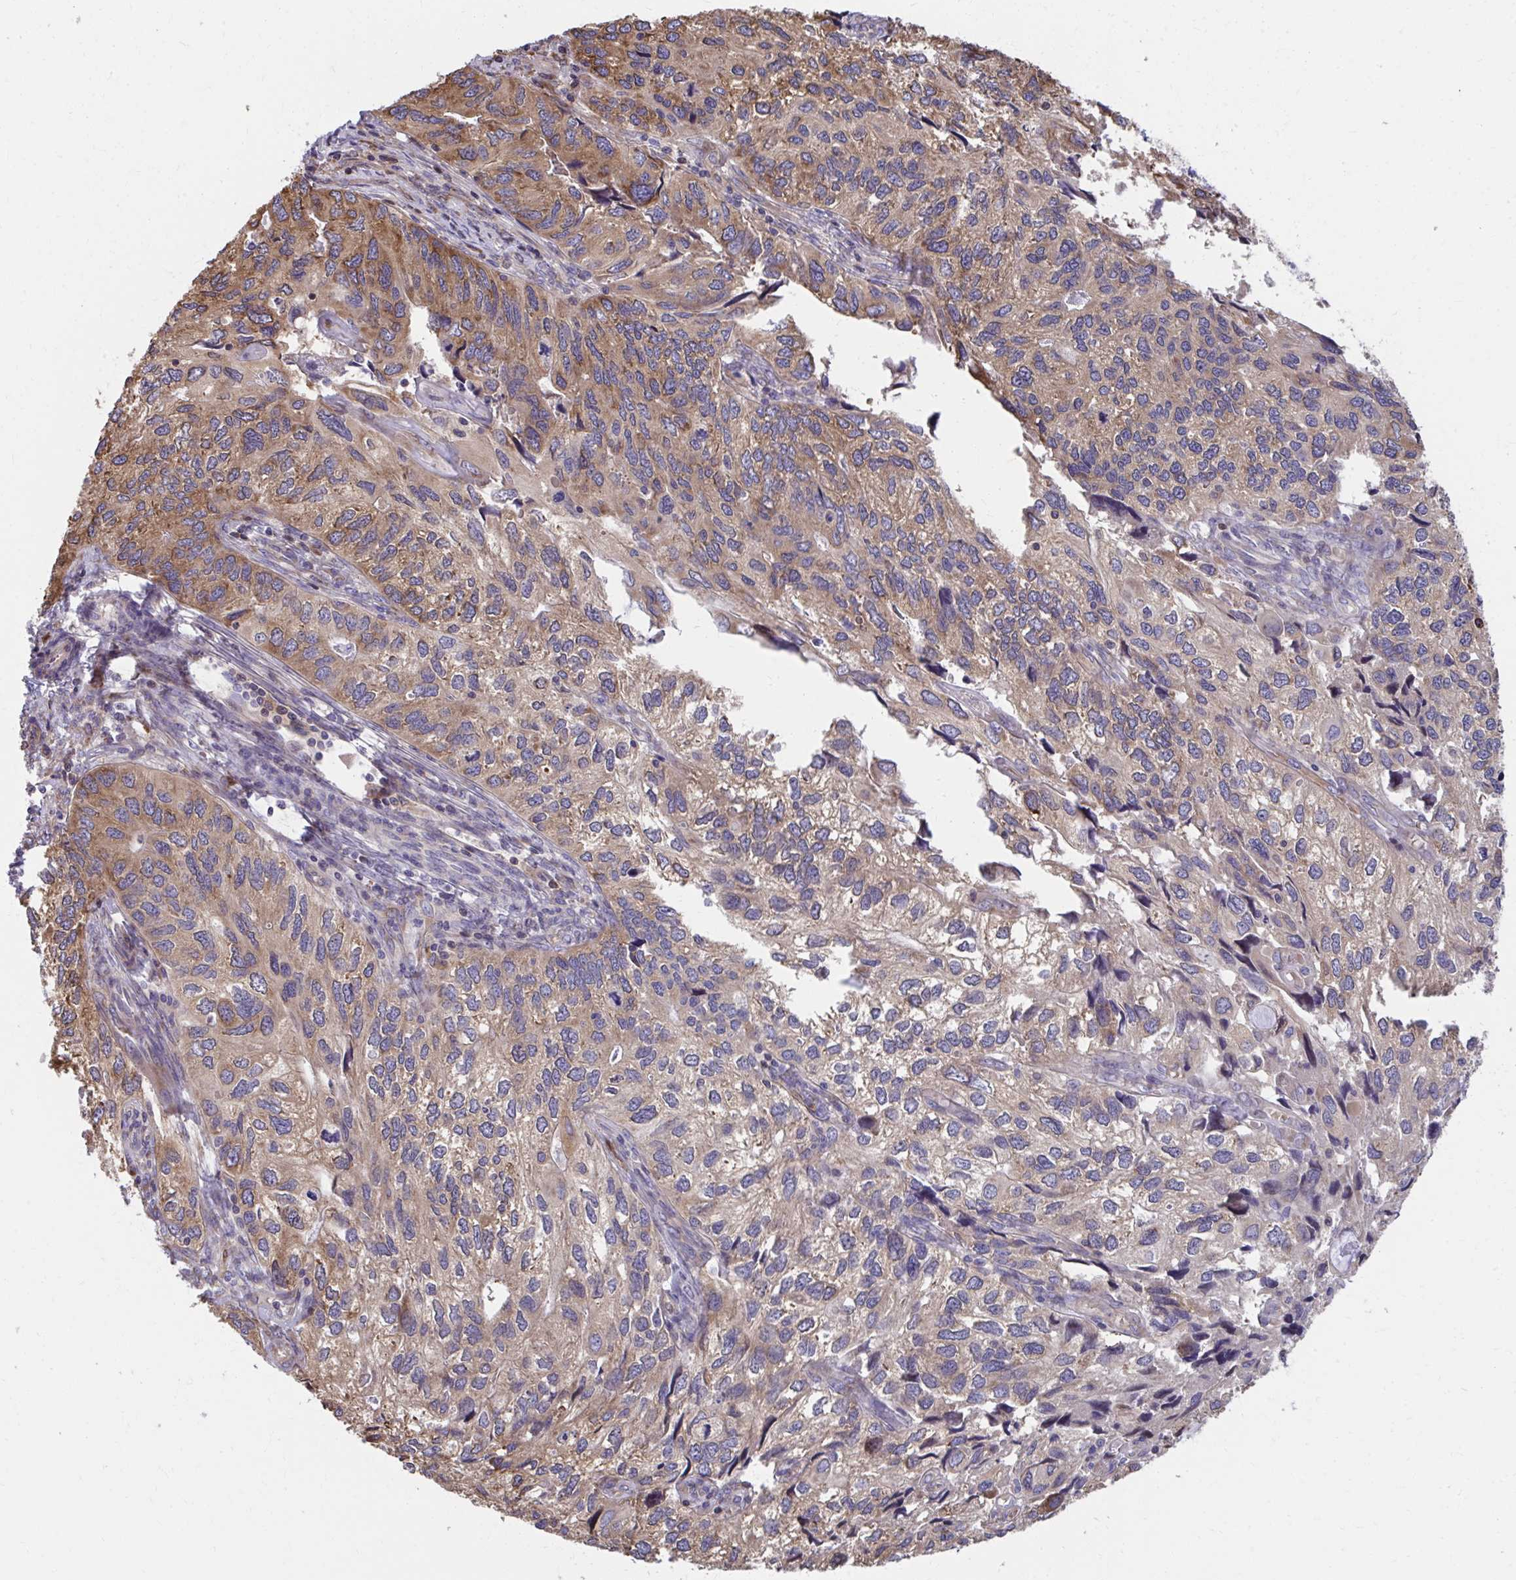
{"staining": {"intensity": "moderate", "quantity": "25%-75%", "location": "cytoplasmic/membranous"}, "tissue": "endometrial cancer", "cell_type": "Tumor cells", "image_type": "cancer", "snomed": [{"axis": "morphology", "description": "Carcinoma, NOS"}, {"axis": "topography", "description": "Uterus"}], "caption": "The immunohistochemical stain labels moderate cytoplasmic/membranous expression in tumor cells of endometrial cancer (carcinoma) tissue.", "gene": "ZNF778", "patient": {"sex": "female", "age": 76}}